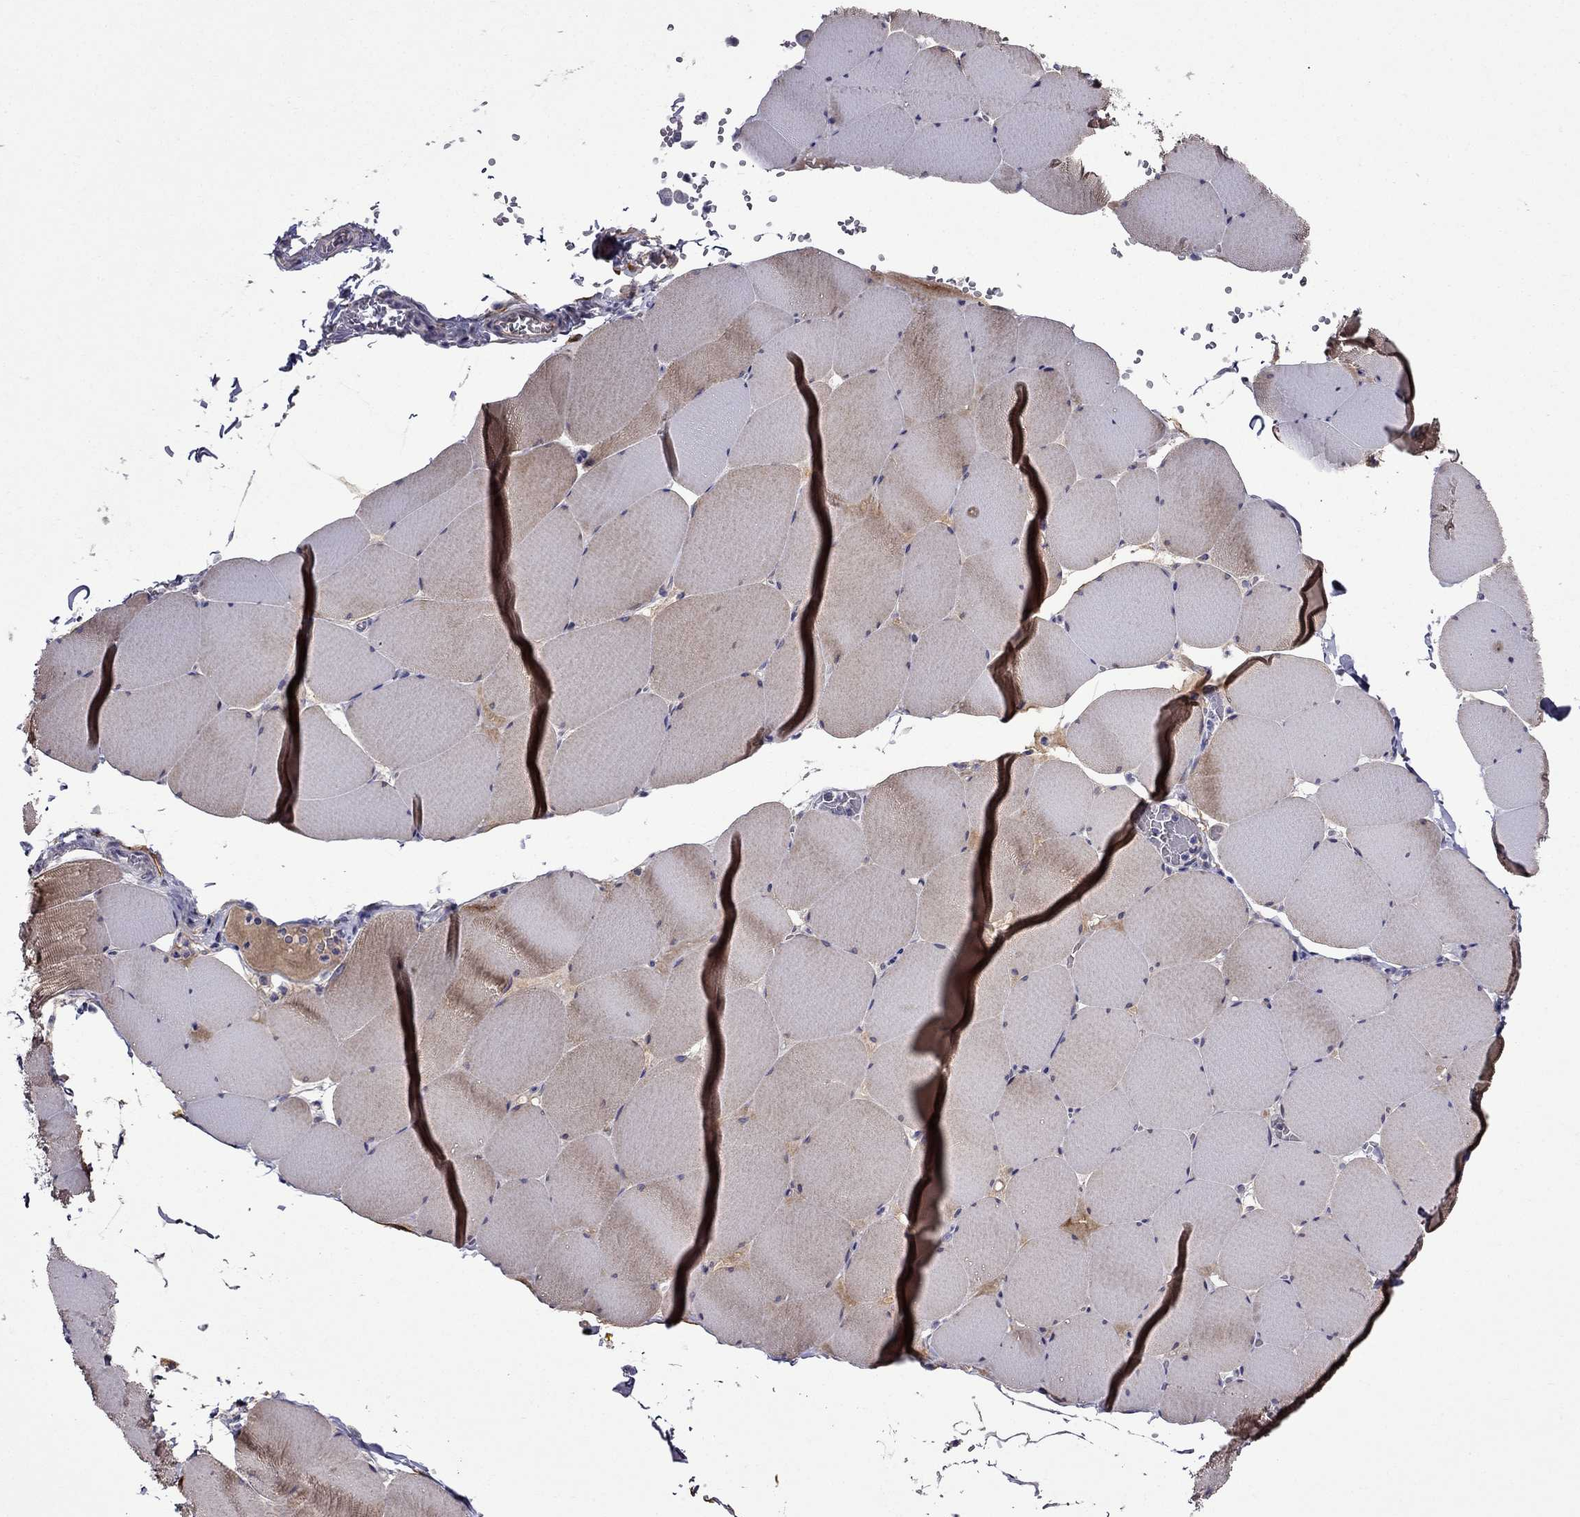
{"staining": {"intensity": "moderate", "quantity": "25%-75%", "location": "cytoplasmic/membranous"}, "tissue": "skeletal muscle", "cell_type": "Myocytes", "image_type": "normal", "snomed": [{"axis": "morphology", "description": "Normal tissue, NOS"}, {"axis": "morphology", "description": "Malignant melanoma, Metastatic site"}, {"axis": "topography", "description": "Skeletal muscle"}], "caption": "Brown immunohistochemical staining in benign skeletal muscle shows moderate cytoplasmic/membranous staining in about 25%-75% of myocytes.", "gene": "PI16", "patient": {"sex": "male", "age": 50}}